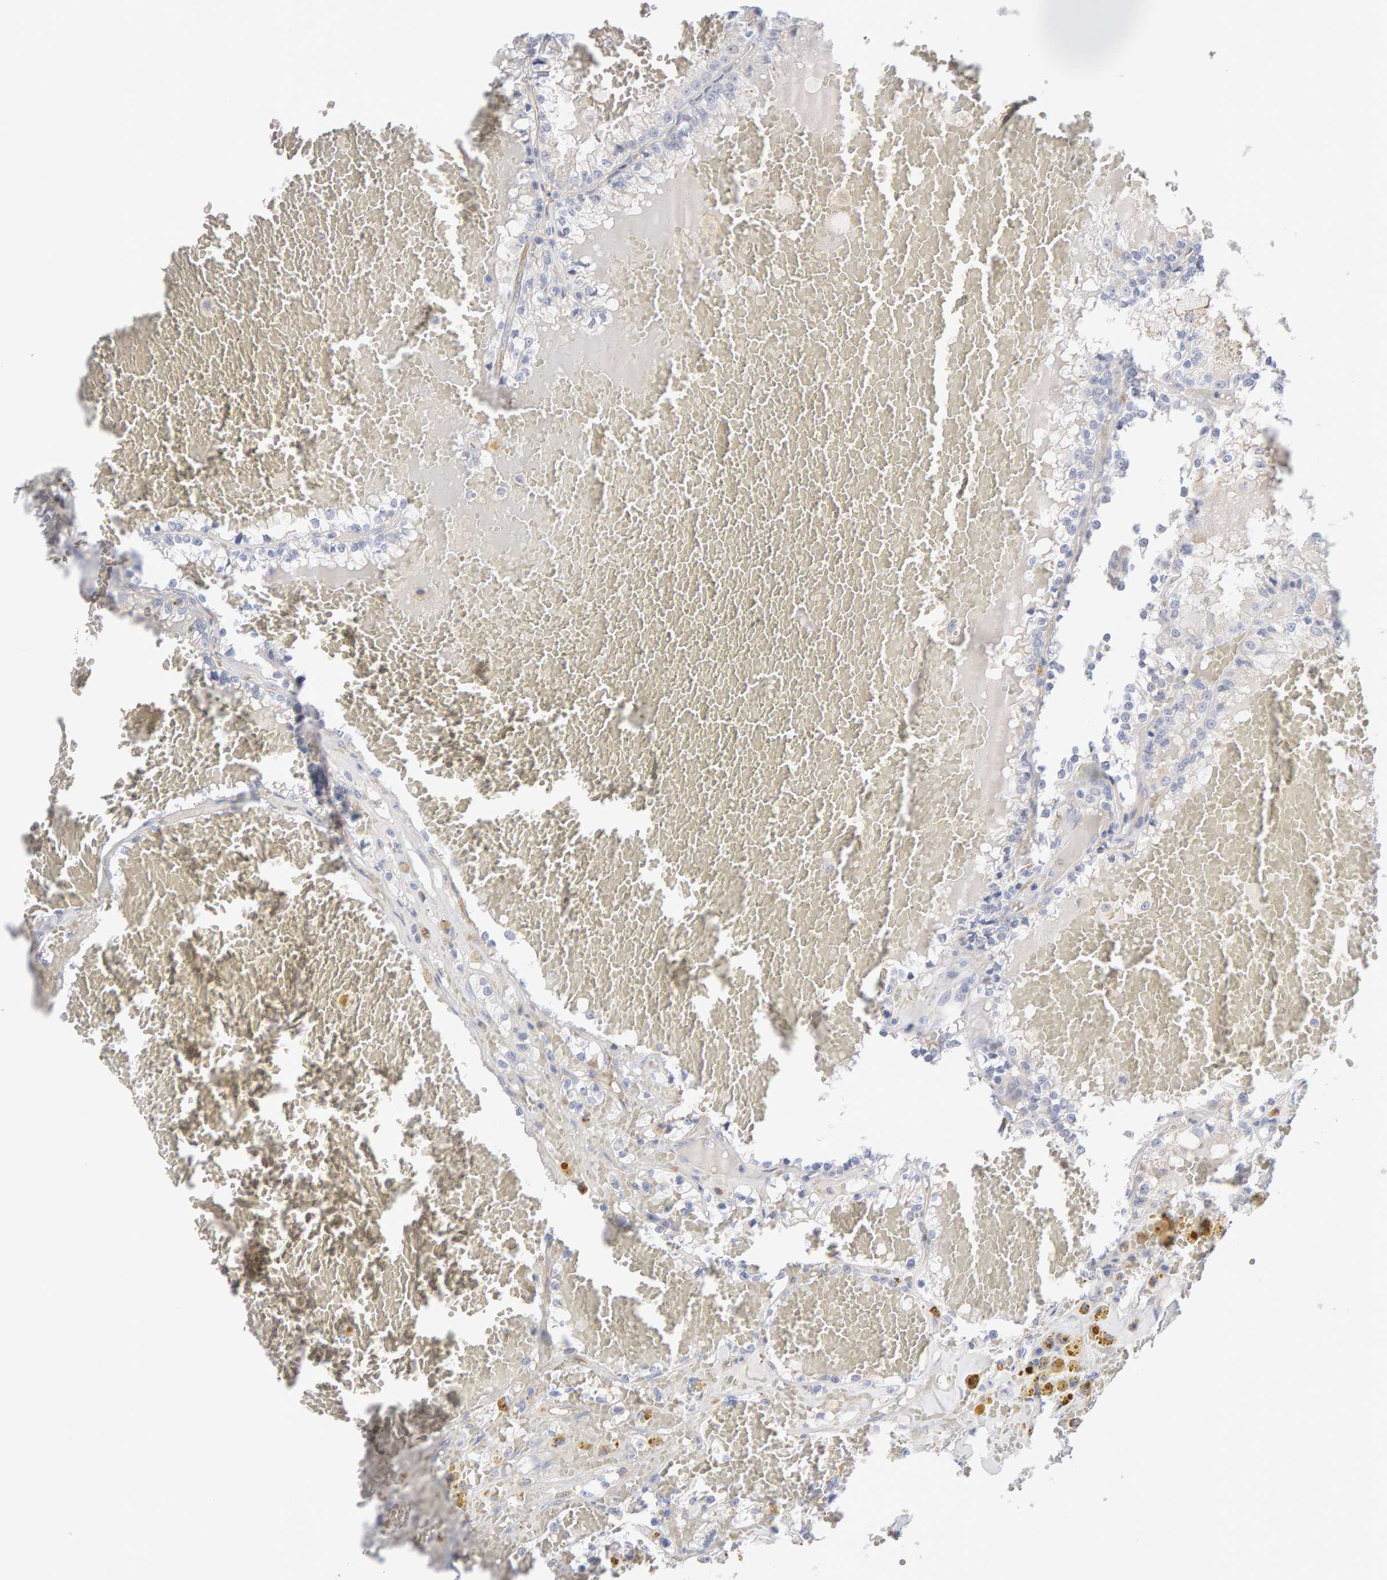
{"staining": {"intensity": "negative", "quantity": "none", "location": "none"}, "tissue": "renal cancer", "cell_type": "Tumor cells", "image_type": "cancer", "snomed": [{"axis": "morphology", "description": "Adenocarcinoma, NOS"}, {"axis": "topography", "description": "Kidney"}], "caption": "An image of adenocarcinoma (renal) stained for a protein shows no brown staining in tumor cells. Brightfield microscopy of immunohistochemistry (IHC) stained with DAB (3,3'-diaminobenzidine) (brown) and hematoxylin (blue), captured at high magnification.", "gene": "METRNL", "patient": {"sex": "female", "age": 56}}